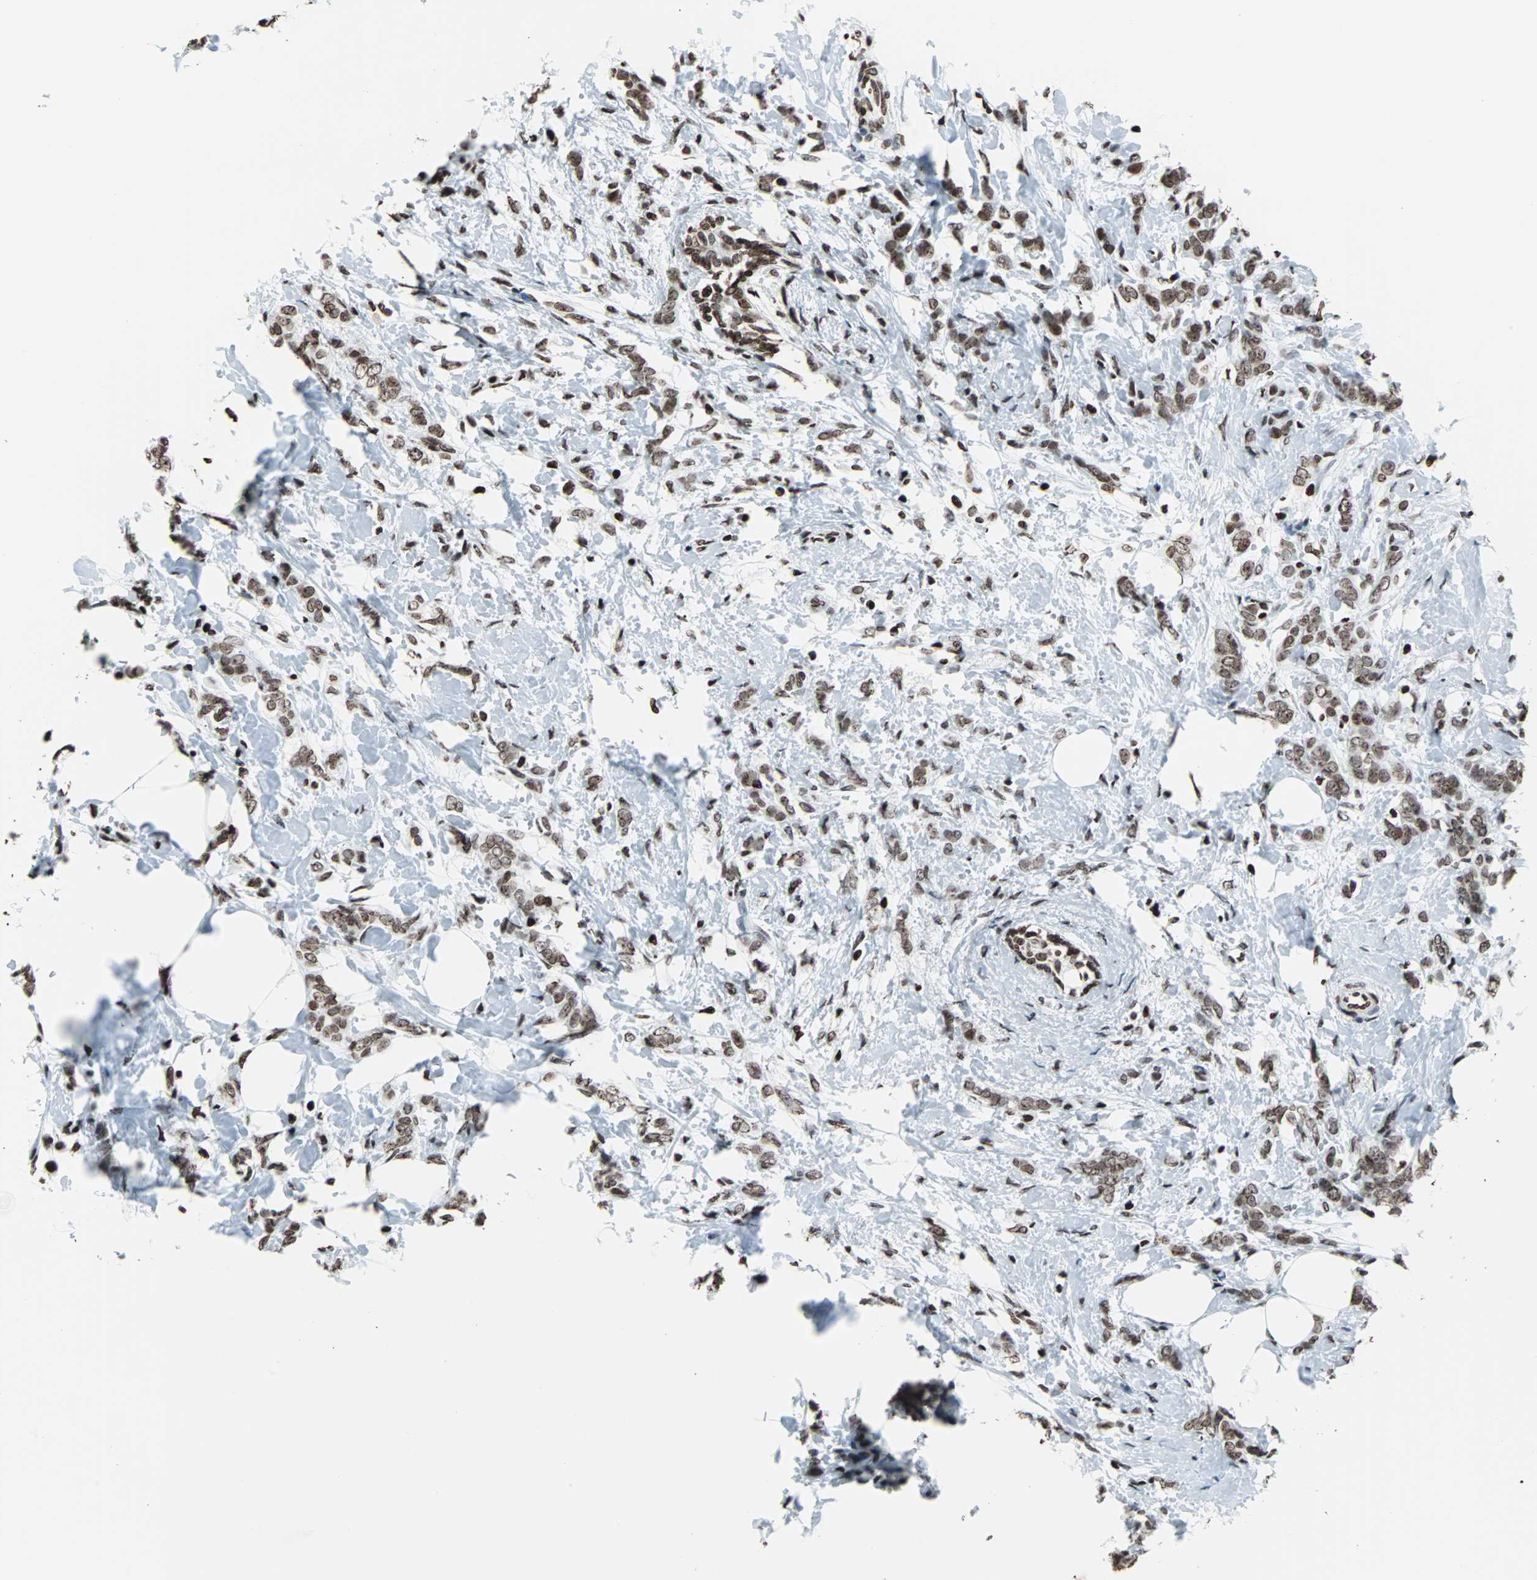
{"staining": {"intensity": "moderate", "quantity": ">75%", "location": "nuclear"}, "tissue": "breast cancer", "cell_type": "Tumor cells", "image_type": "cancer", "snomed": [{"axis": "morphology", "description": "Lobular carcinoma, in situ"}, {"axis": "morphology", "description": "Lobular carcinoma"}, {"axis": "topography", "description": "Breast"}], "caption": "Protein staining displays moderate nuclear staining in about >75% of tumor cells in breast cancer (lobular carcinoma). Nuclei are stained in blue.", "gene": "H2BC18", "patient": {"sex": "female", "age": 41}}